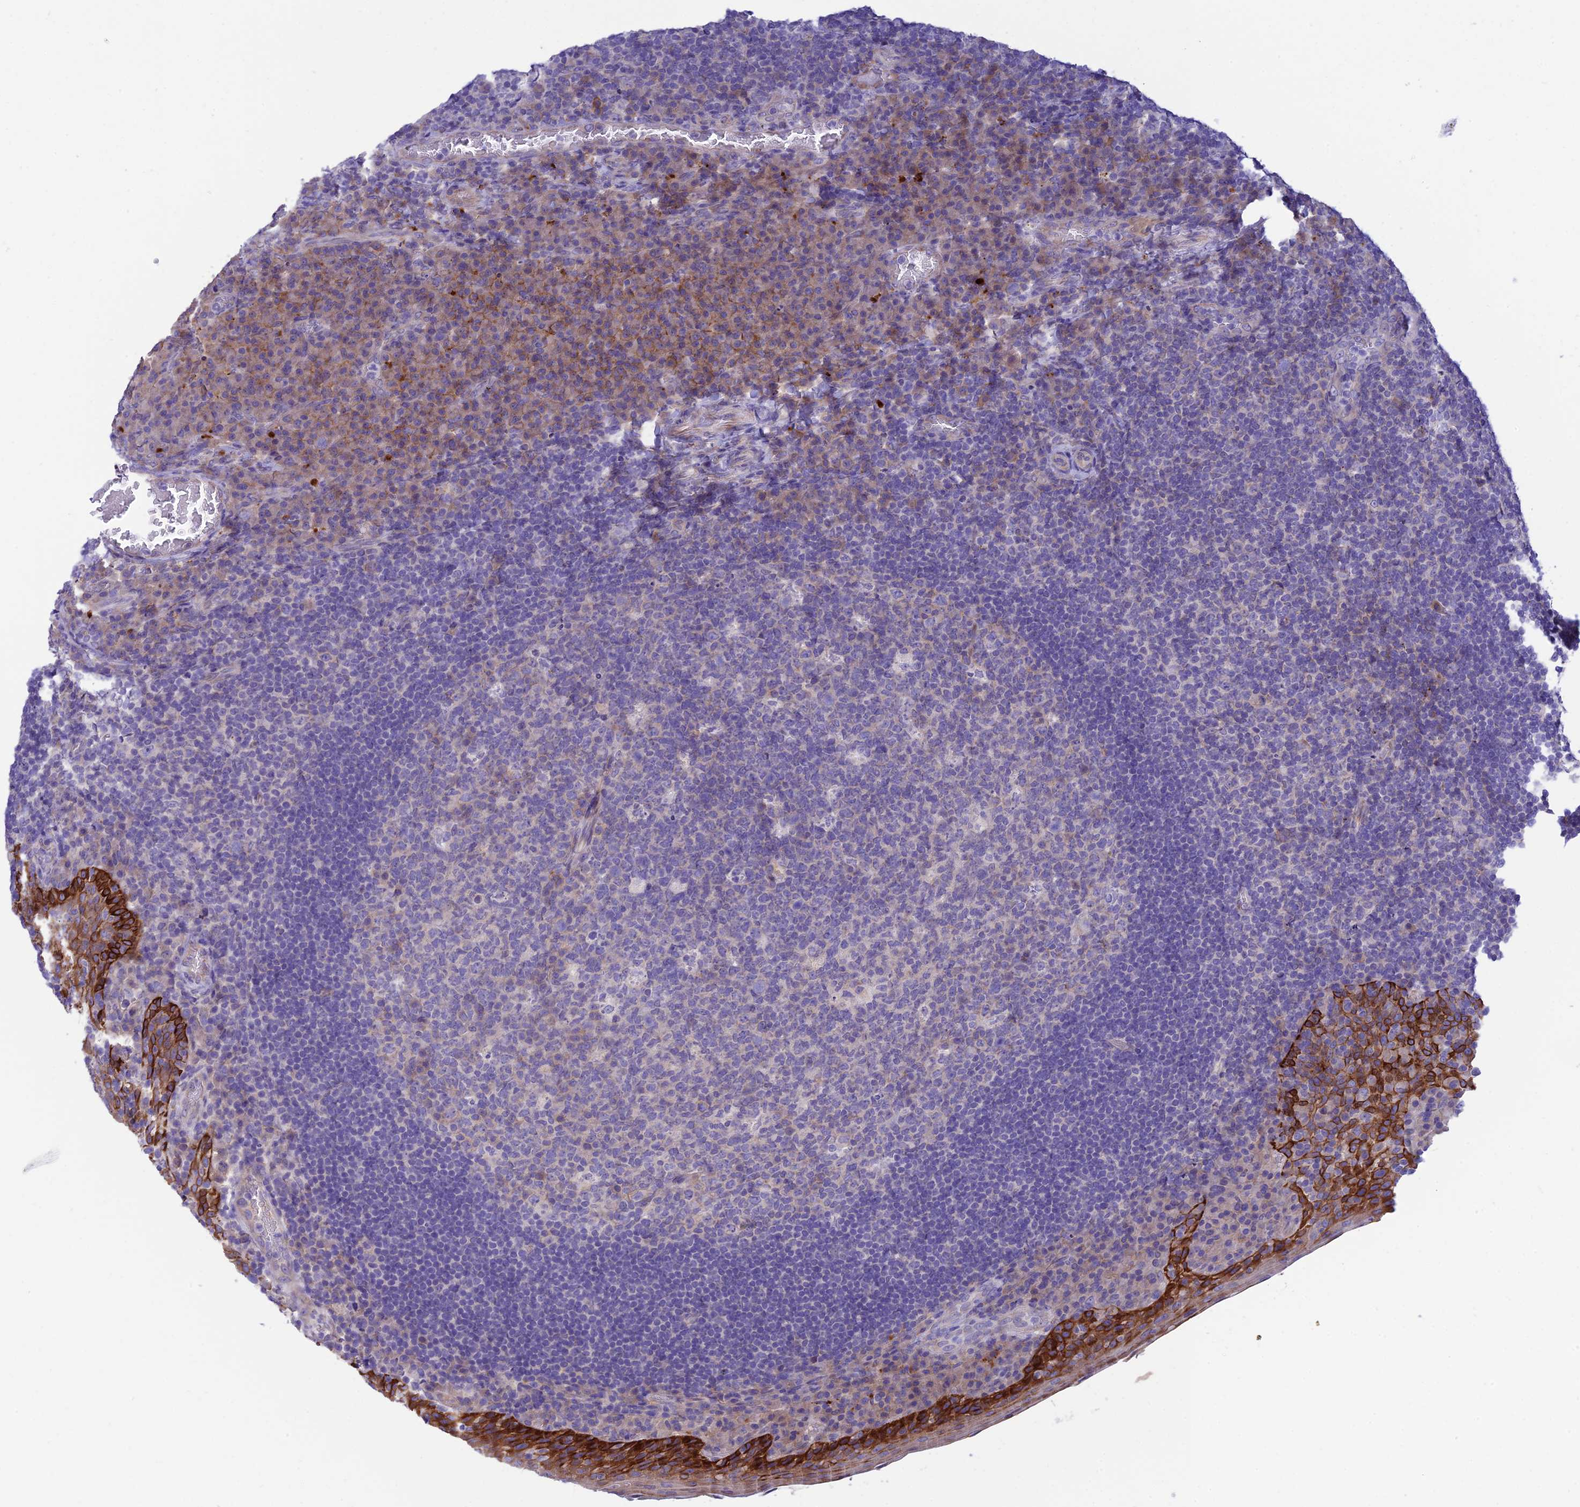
{"staining": {"intensity": "weak", "quantity": "<25%", "location": "cytoplasmic/membranous"}, "tissue": "tonsil", "cell_type": "Germinal center cells", "image_type": "normal", "snomed": [{"axis": "morphology", "description": "Normal tissue, NOS"}, {"axis": "topography", "description": "Tonsil"}], "caption": "IHC photomicrograph of unremarkable tonsil: human tonsil stained with DAB (3,3'-diaminobenzidine) displays no significant protein positivity in germinal center cells.", "gene": "CCDC157", "patient": {"sex": "male", "age": 17}}